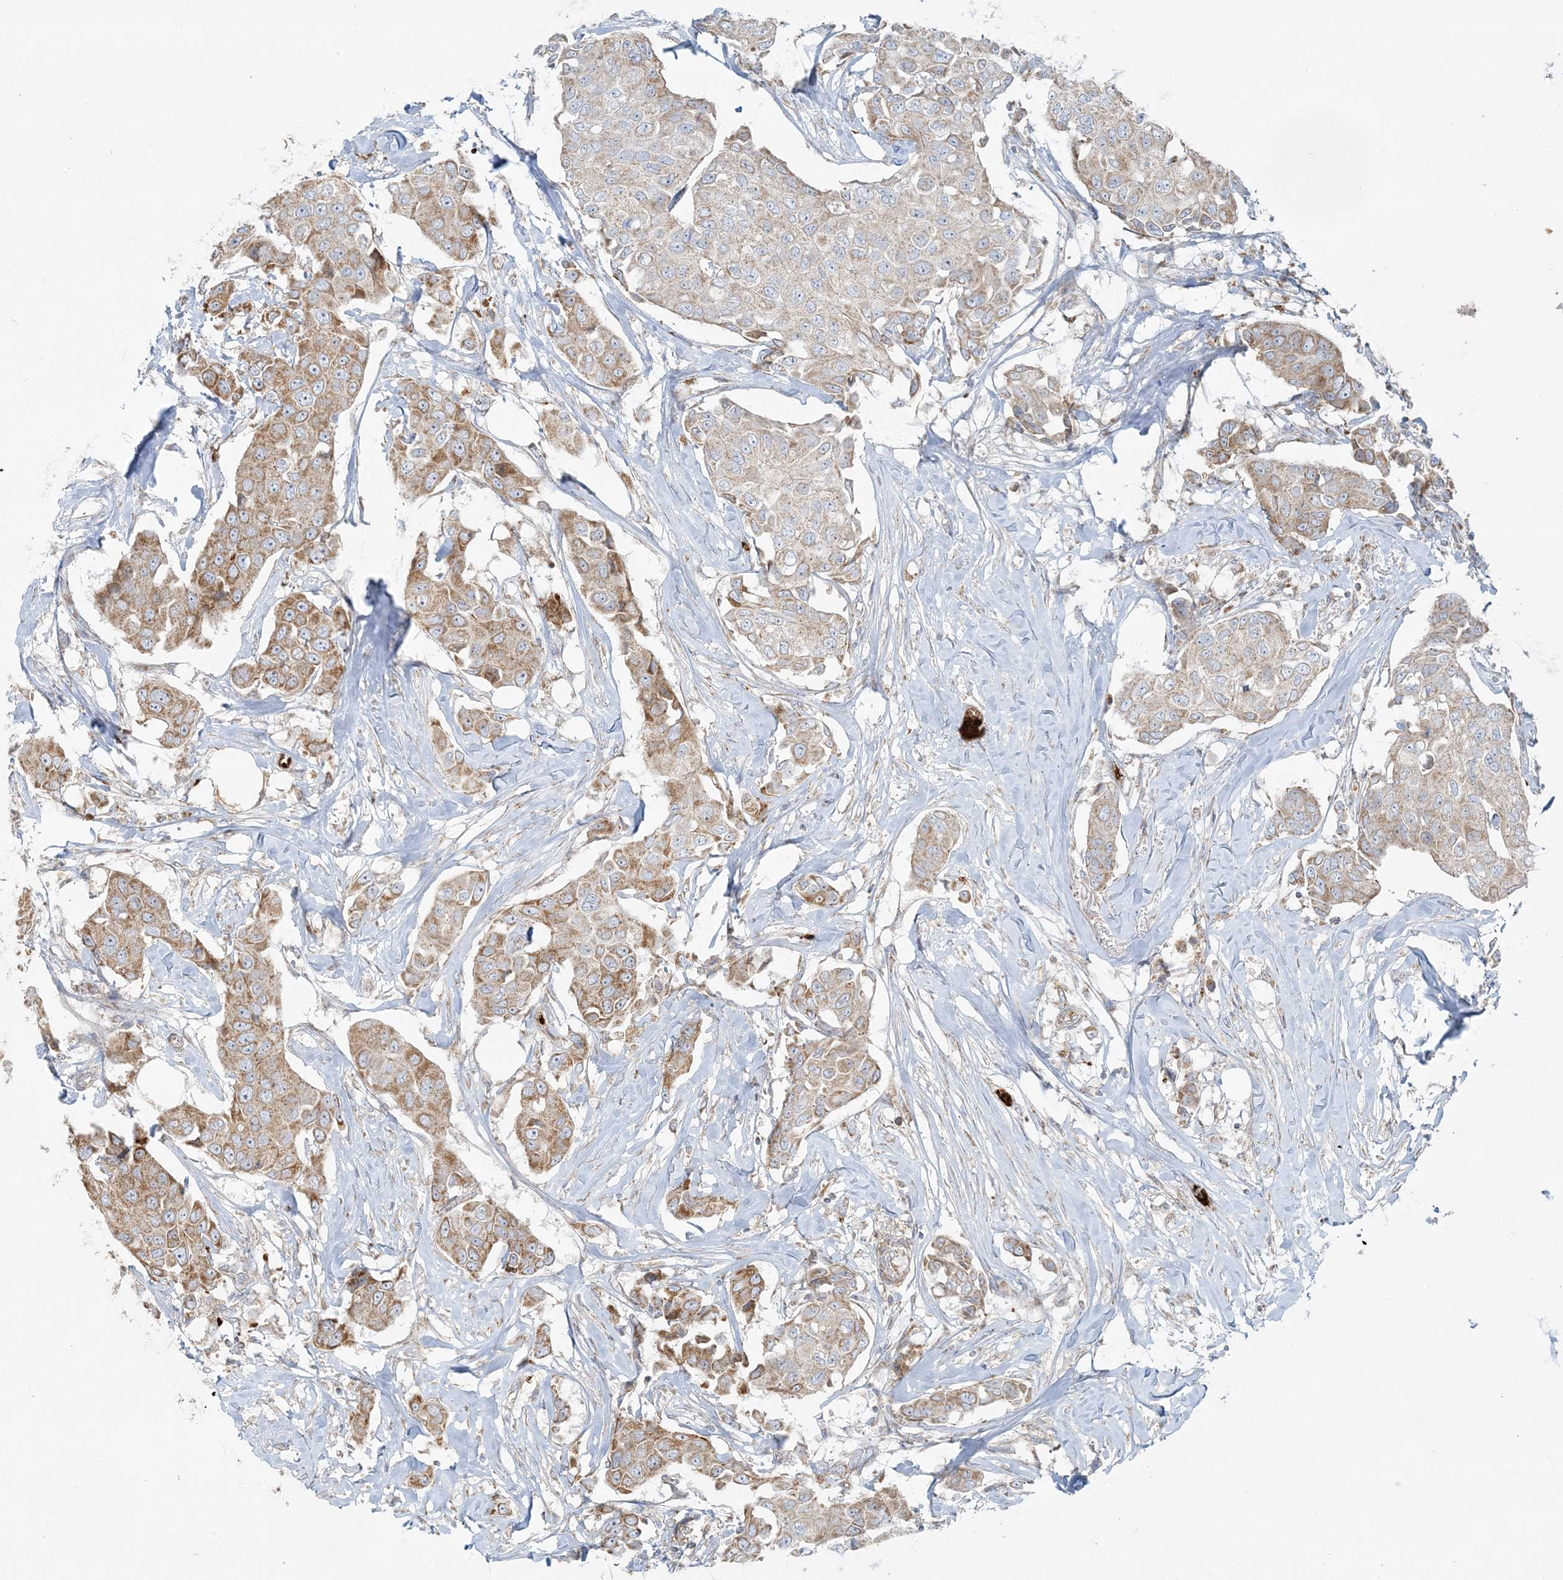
{"staining": {"intensity": "moderate", "quantity": "25%-75%", "location": "cytoplasmic/membranous"}, "tissue": "breast cancer", "cell_type": "Tumor cells", "image_type": "cancer", "snomed": [{"axis": "morphology", "description": "Duct carcinoma"}, {"axis": "topography", "description": "Breast"}], "caption": "Breast invasive ductal carcinoma stained with DAB (3,3'-diaminobenzidine) immunohistochemistry (IHC) displays medium levels of moderate cytoplasmic/membranous staining in about 25%-75% of tumor cells.", "gene": "PIK3R4", "patient": {"sex": "female", "age": 80}}